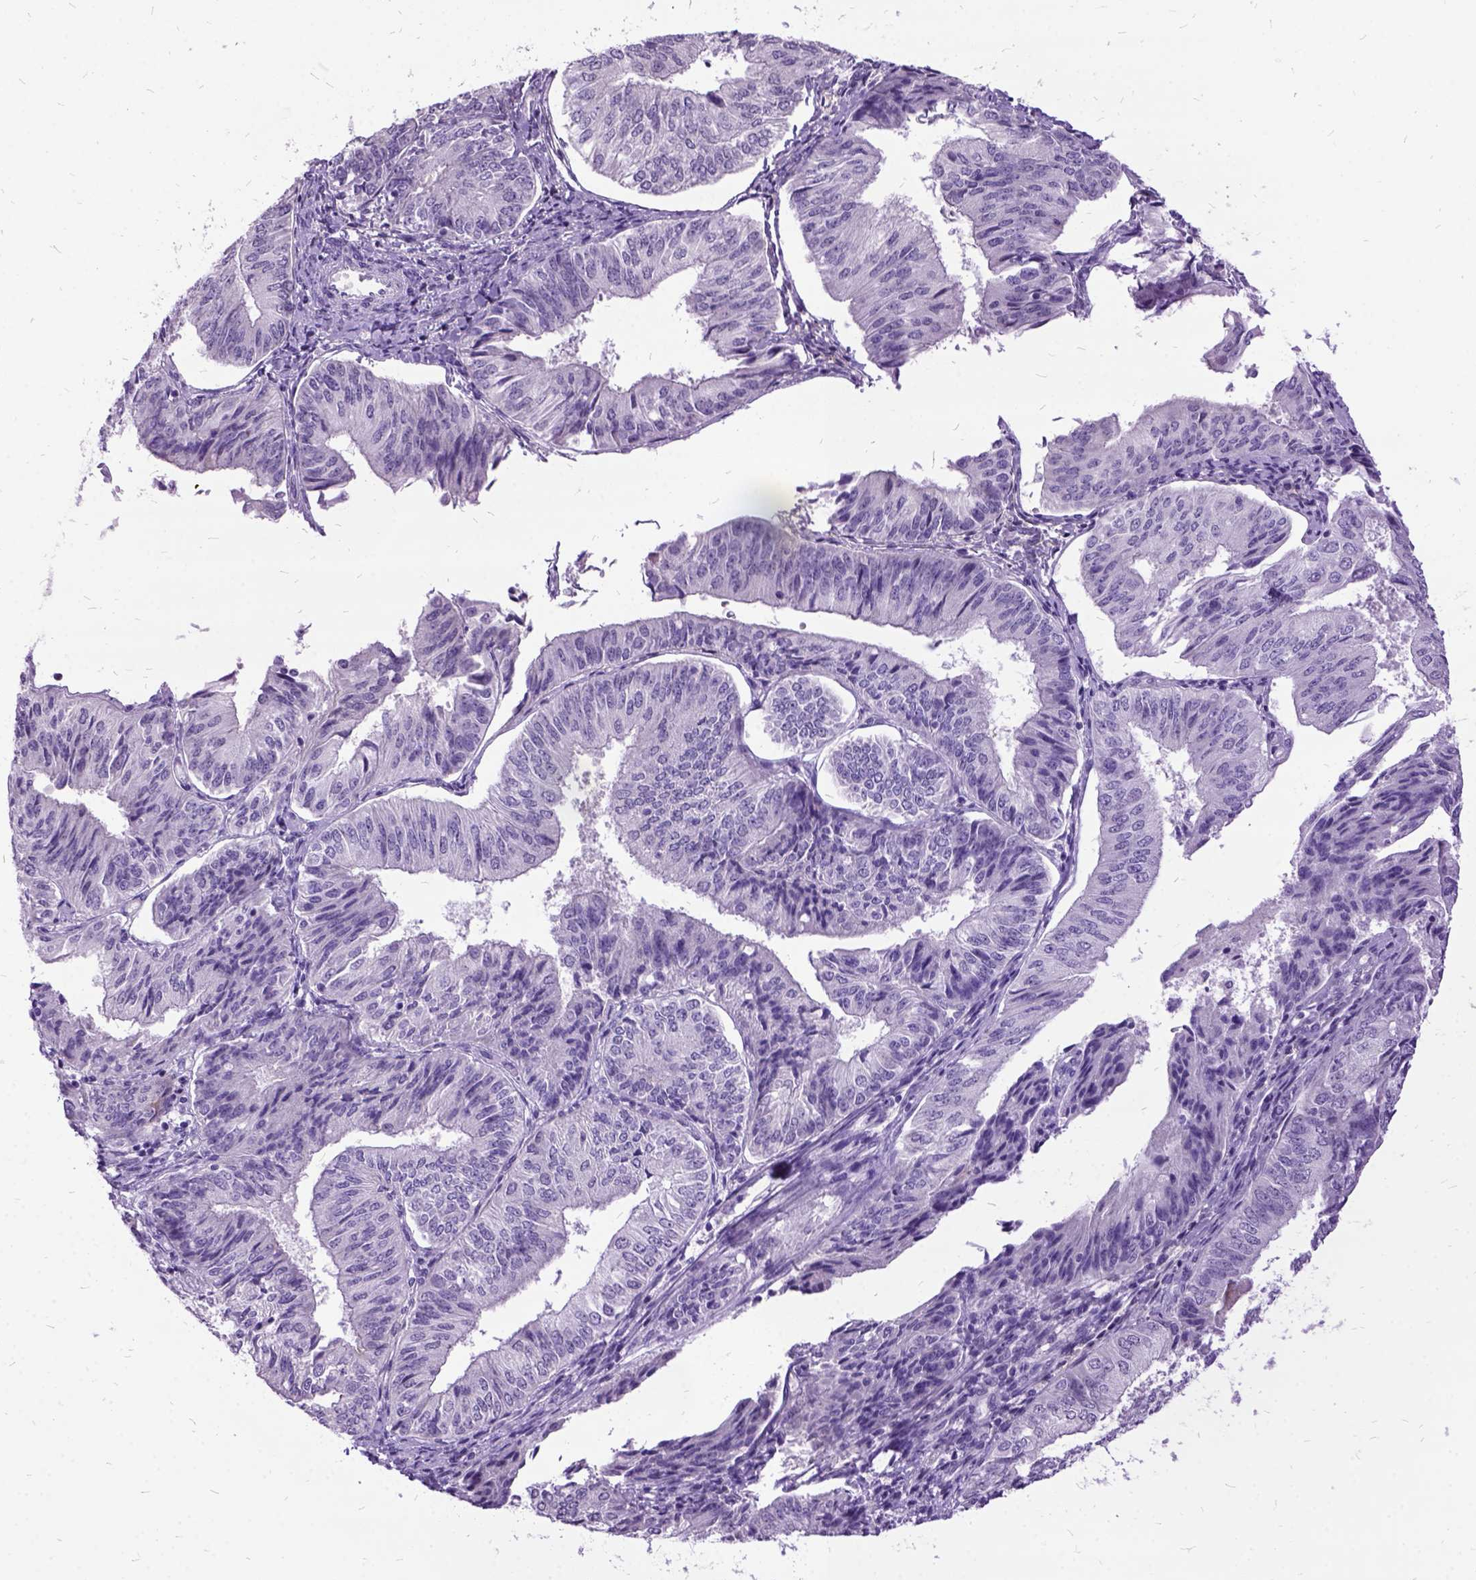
{"staining": {"intensity": "negative", "quantity": "none", "location": "none"}, "tissue": "endometrial cancer", "cell_type": "Tumor cells", "image_type": "cancer", "snomed": [{"axis": "morphology", "description": "Adenocarcinoma, NOS"}, {"axis": "topography", "description": "Endometrium"}], "caption": "Immunohistochemical staining of adenocarcinoma (endometrial) displays no significant expression in tumor cells.", "gene": "MME", "patient": {"sex": "female", "age": 58}}